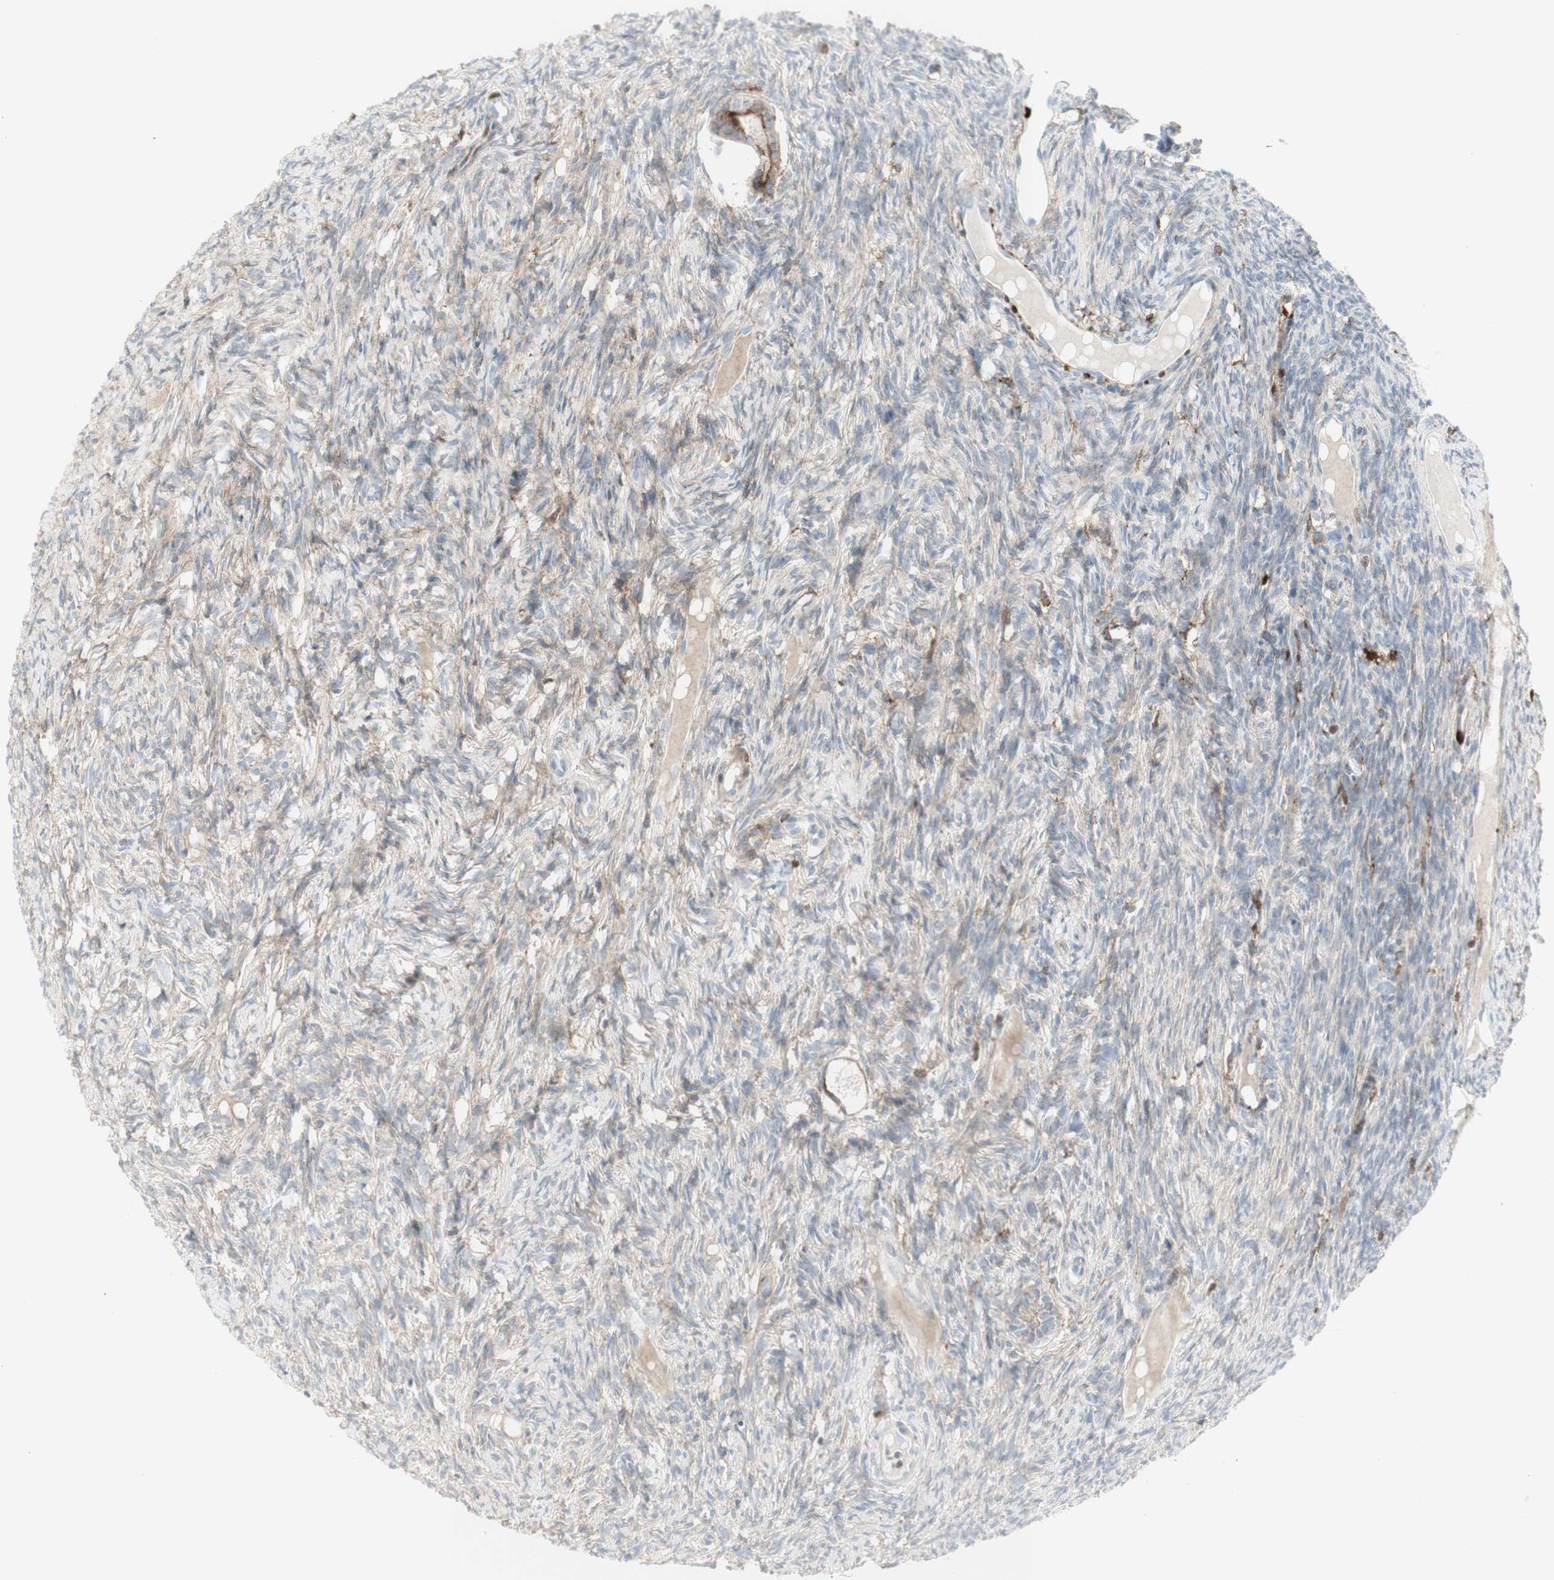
{"staining": {"intensity": "weak", "quantity": ">75%", "location": "cytoplasmic/membranous"}, "tissue": "ovary", "cell_type": "Follicle cells", "image_type": "normal", "snomed": [{"axis": "morphology", "description": "Normal tissue, NOS"}, {"axis": "topography", "description": "Ovary"}], "caption": "The micrograph exhibits a brown stain indicating the presence of a protein in the cytoplasmic/membranous of follicle cells in ovary. The staining was performed using DAB, with brown indicating positive protein expression. Nuclei are stained blue with hematoxylin.", "gene": "MDK", "patient": {"sex": "female", "age": 33}}